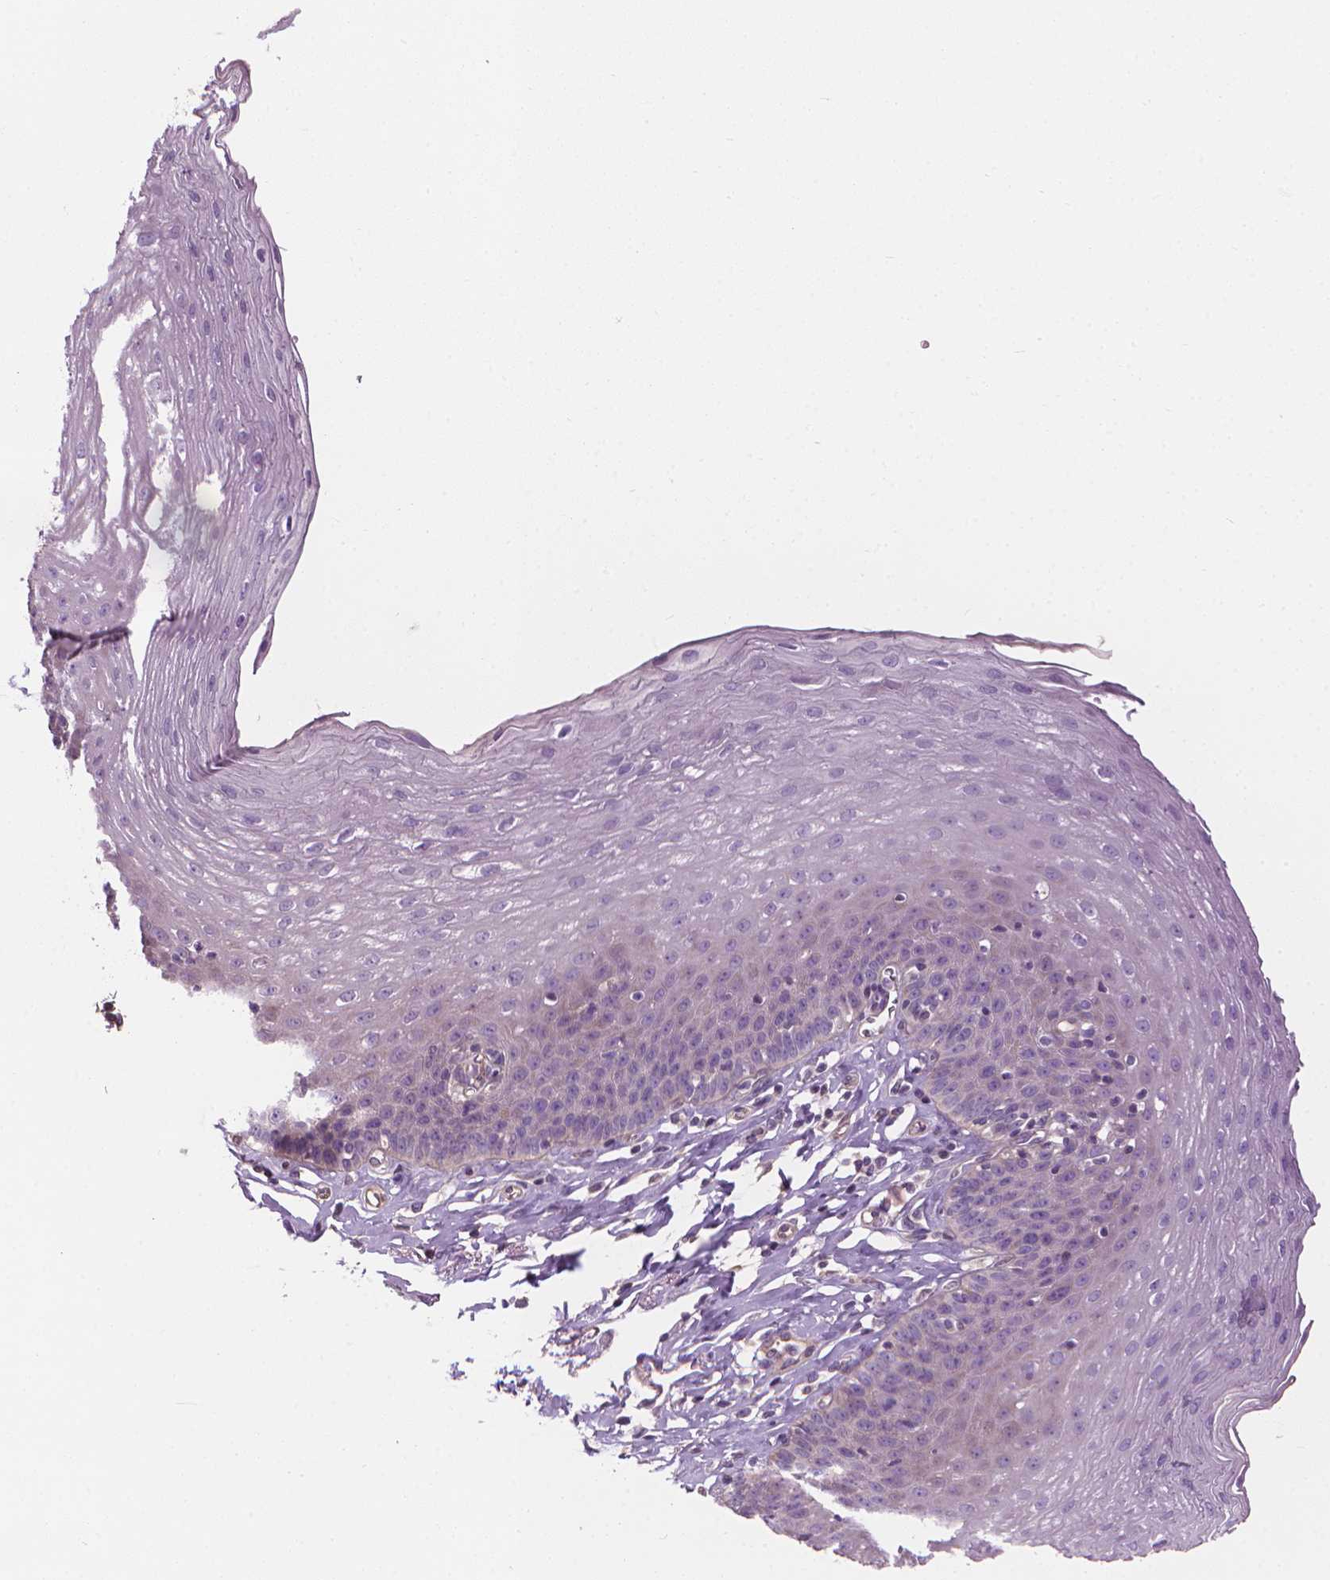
{"staining": {"intensity": "negative", "quantity": "none", "location": "none"}, "tissue": "esophagus", "cell_type": "Squamous epithelial cells", "image_type": "normal", "snomed": [{"axis": "morphology", "description": "Normal tissue, NOS"}, {"axis": "topography", "description": "Esophagus"}], "caption": "DAB (3,3'-diaminobenzidine) immunohistochemical staining of unremarkable esophagus reveals no significant staining in squamous epithelial cells. (Immunohistochemistry (ihc), brightfield microscopy, high magnification).", "gene": "RIIAD1", "patient": {"sex": "female", "age": 81}}